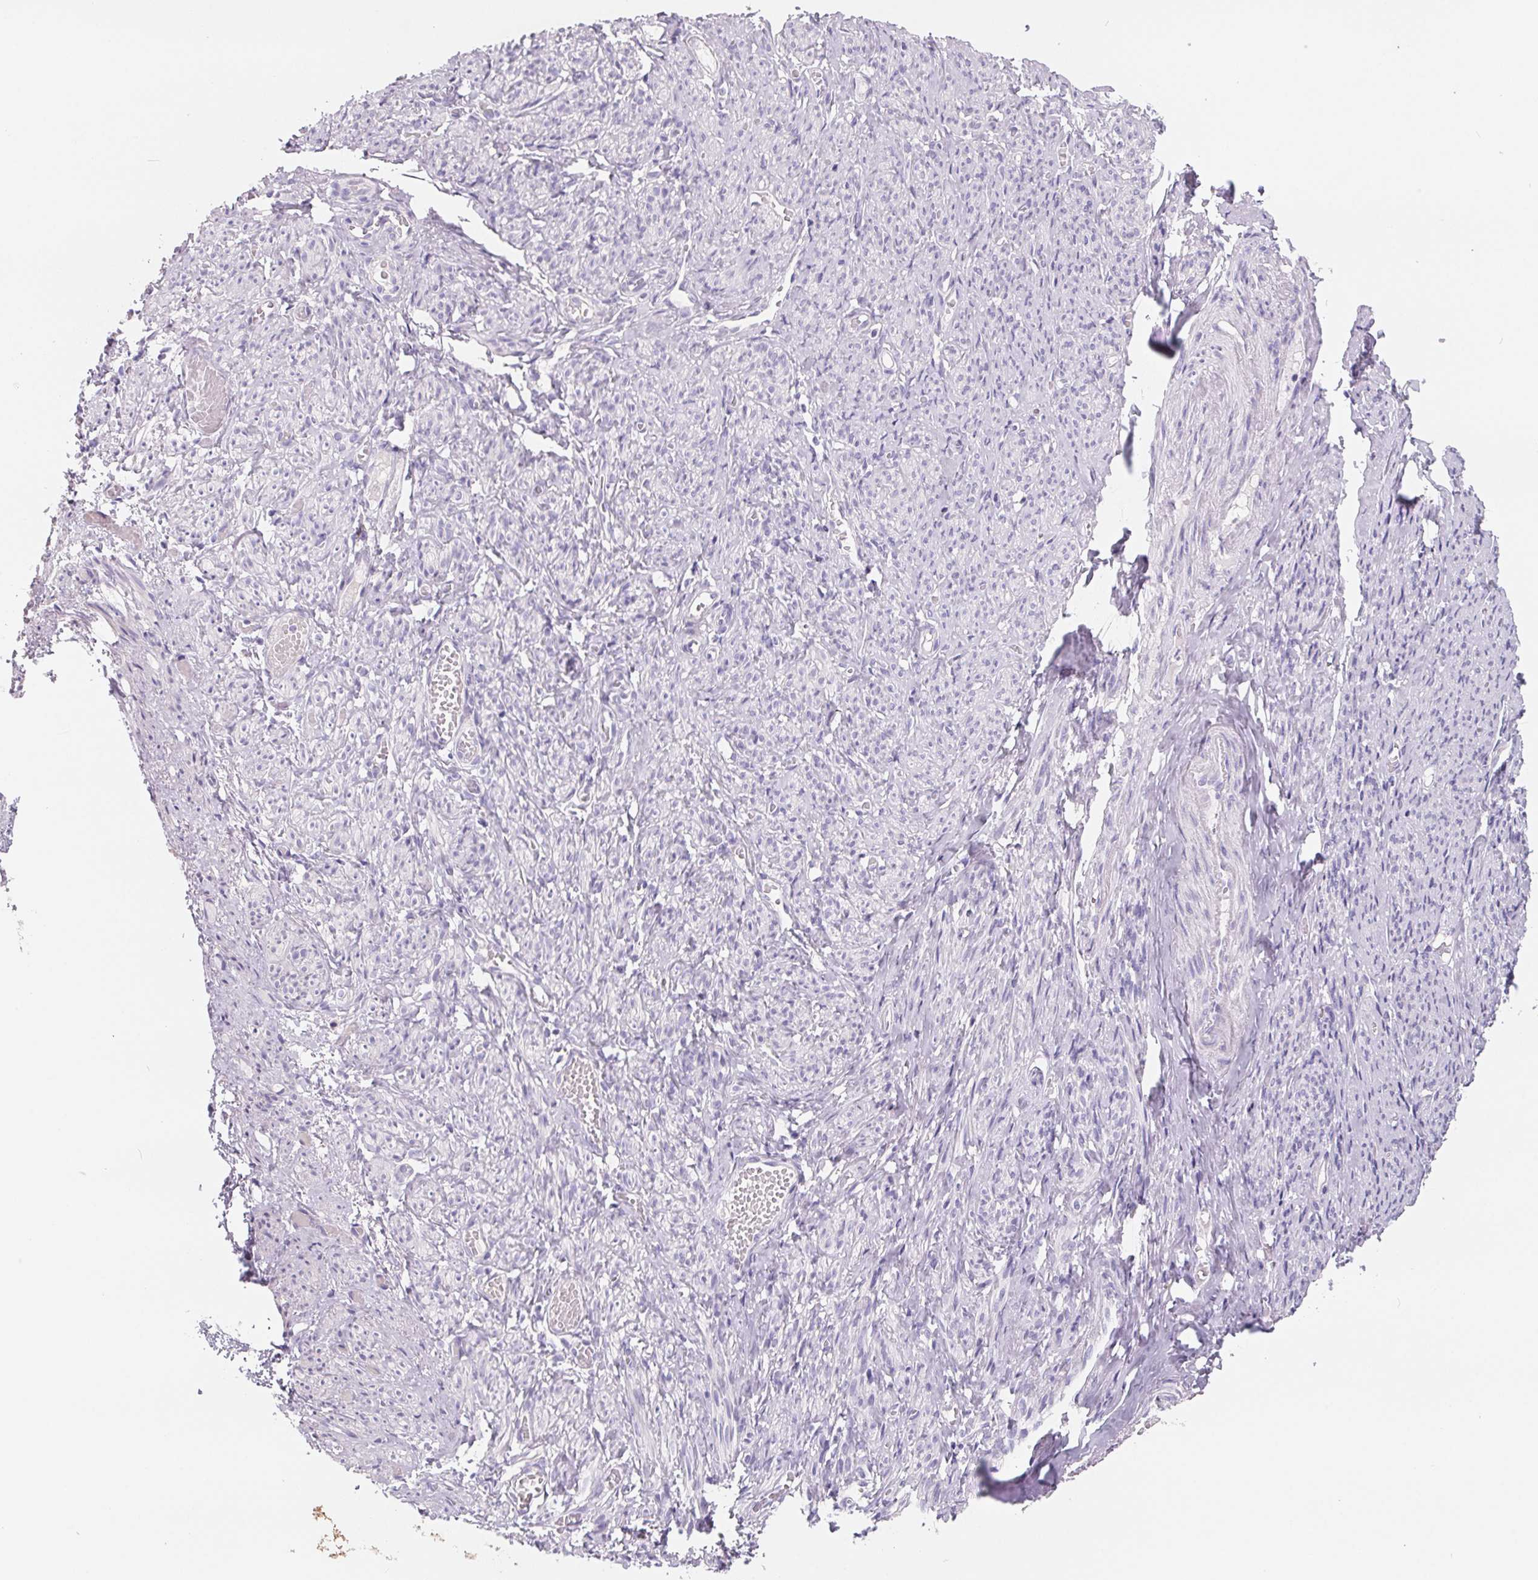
{"staining": {"intensity": "negative", "quantity": "none", "location": "none"}, "tissue": "smooth muscle", "cell_type": "Smooth muscle cells", "image_type": "normal", "snomed": [{"axis": "morphology", "description": "Normal tissue, NOS"}, {"axis": "topography", "description": "Smooth muscle"}], "caption": "A photomicrograph of smooth muscle stained for a protein displays no brown staining in smooth muscle cells. (DAB (3,3'-diaminobenzidine) IHC visualized using brightfield microscopy, high magnification).", "gene": "FDX1", "patient": {"sex": "female", "age": 65}}